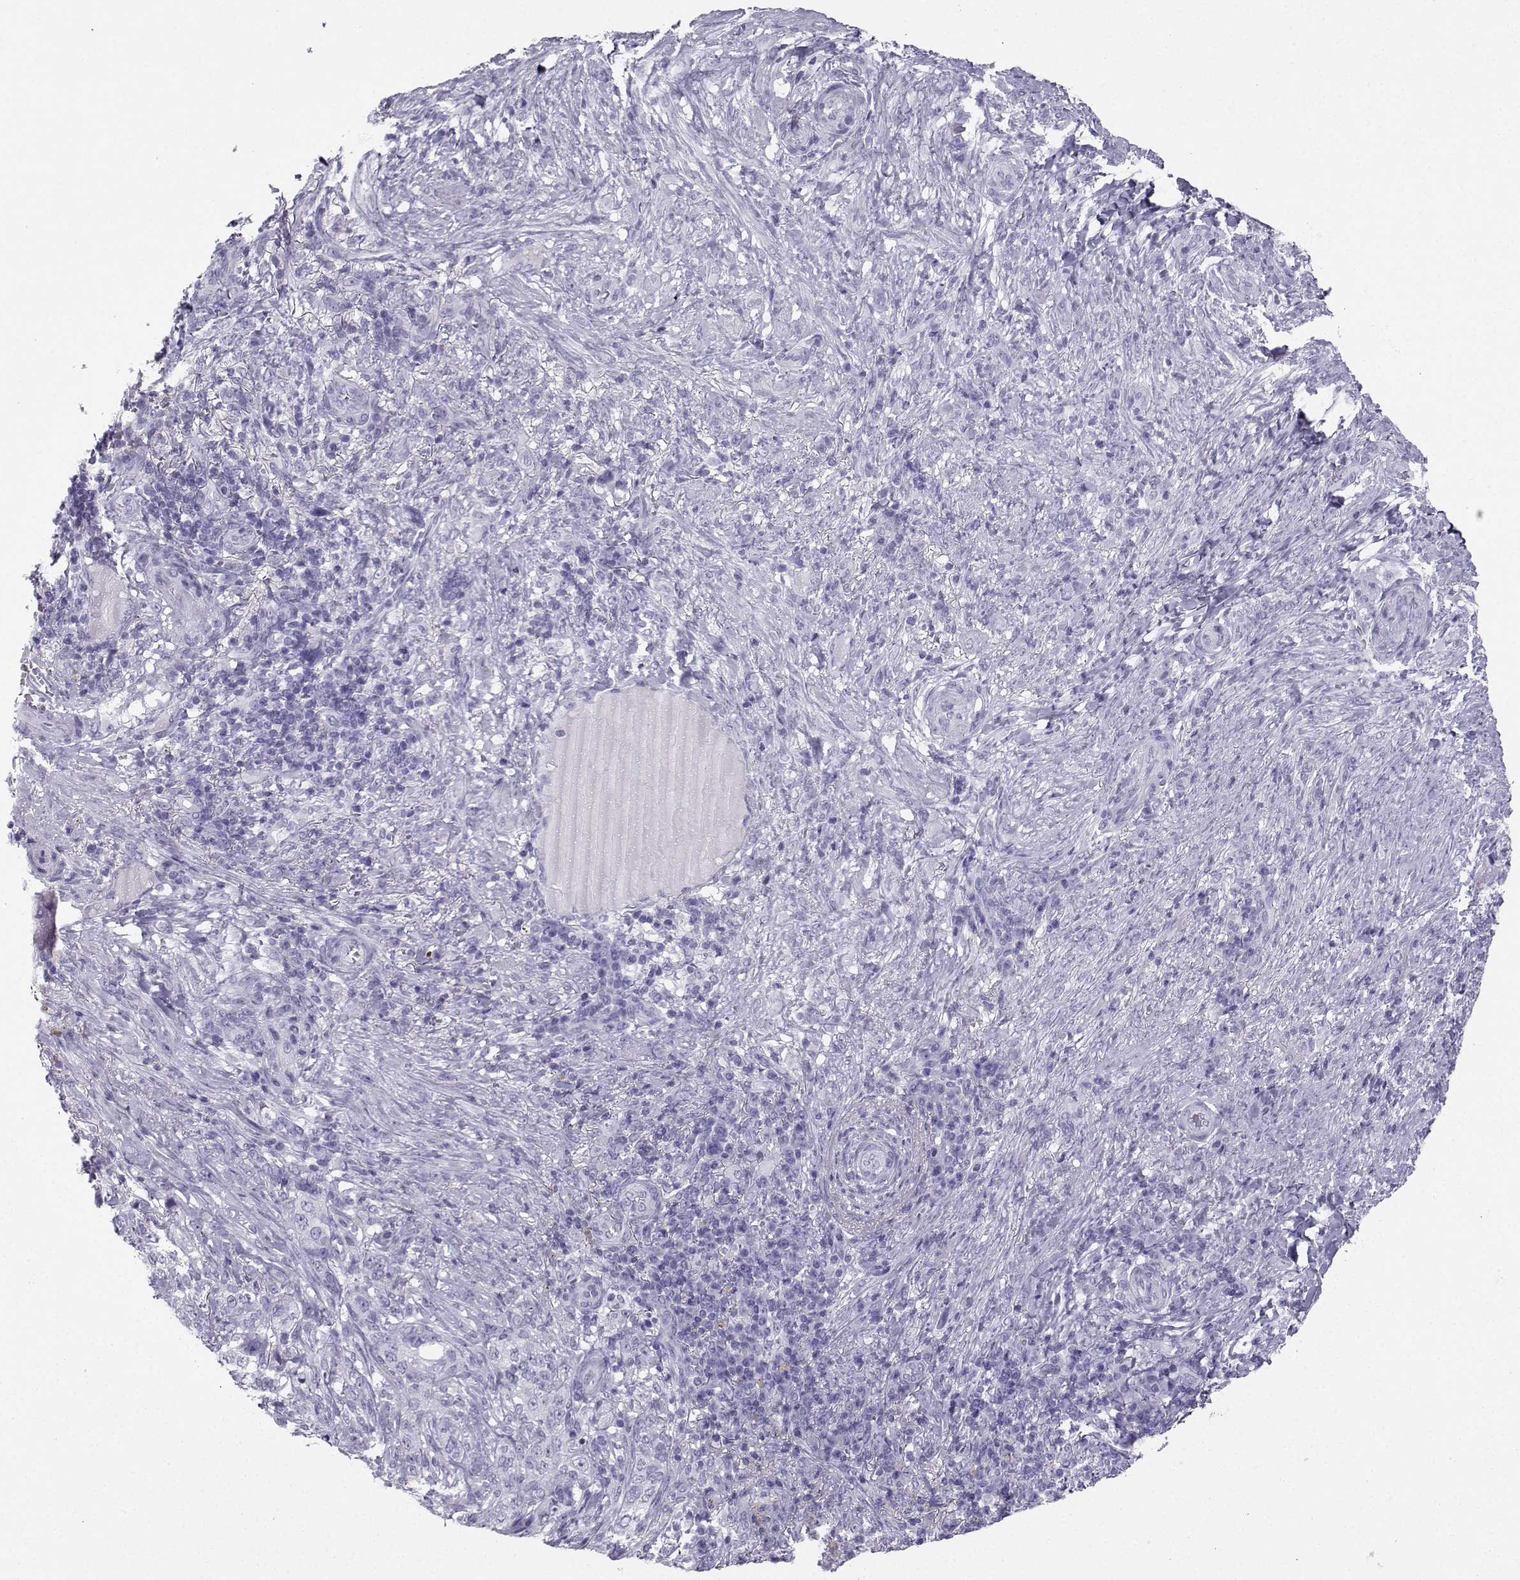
{"staining": {"intensity": "negative", "quantity": "none", "location": "none"}, "tissue": "skin cancer", "cell_type": "Tumor cells", "image_type": "cancer", "snomed": [{"axis": "morphology", "description": "Basal cell carcinoma"}, {"axis": "topography", "description": "Skin"}], "caption": "The micrograph exhibits no staining of tumor cells in skin basal cell carcinoma.", "gene": "NEFL", "patient": {"sex": "female", "age": 69}}